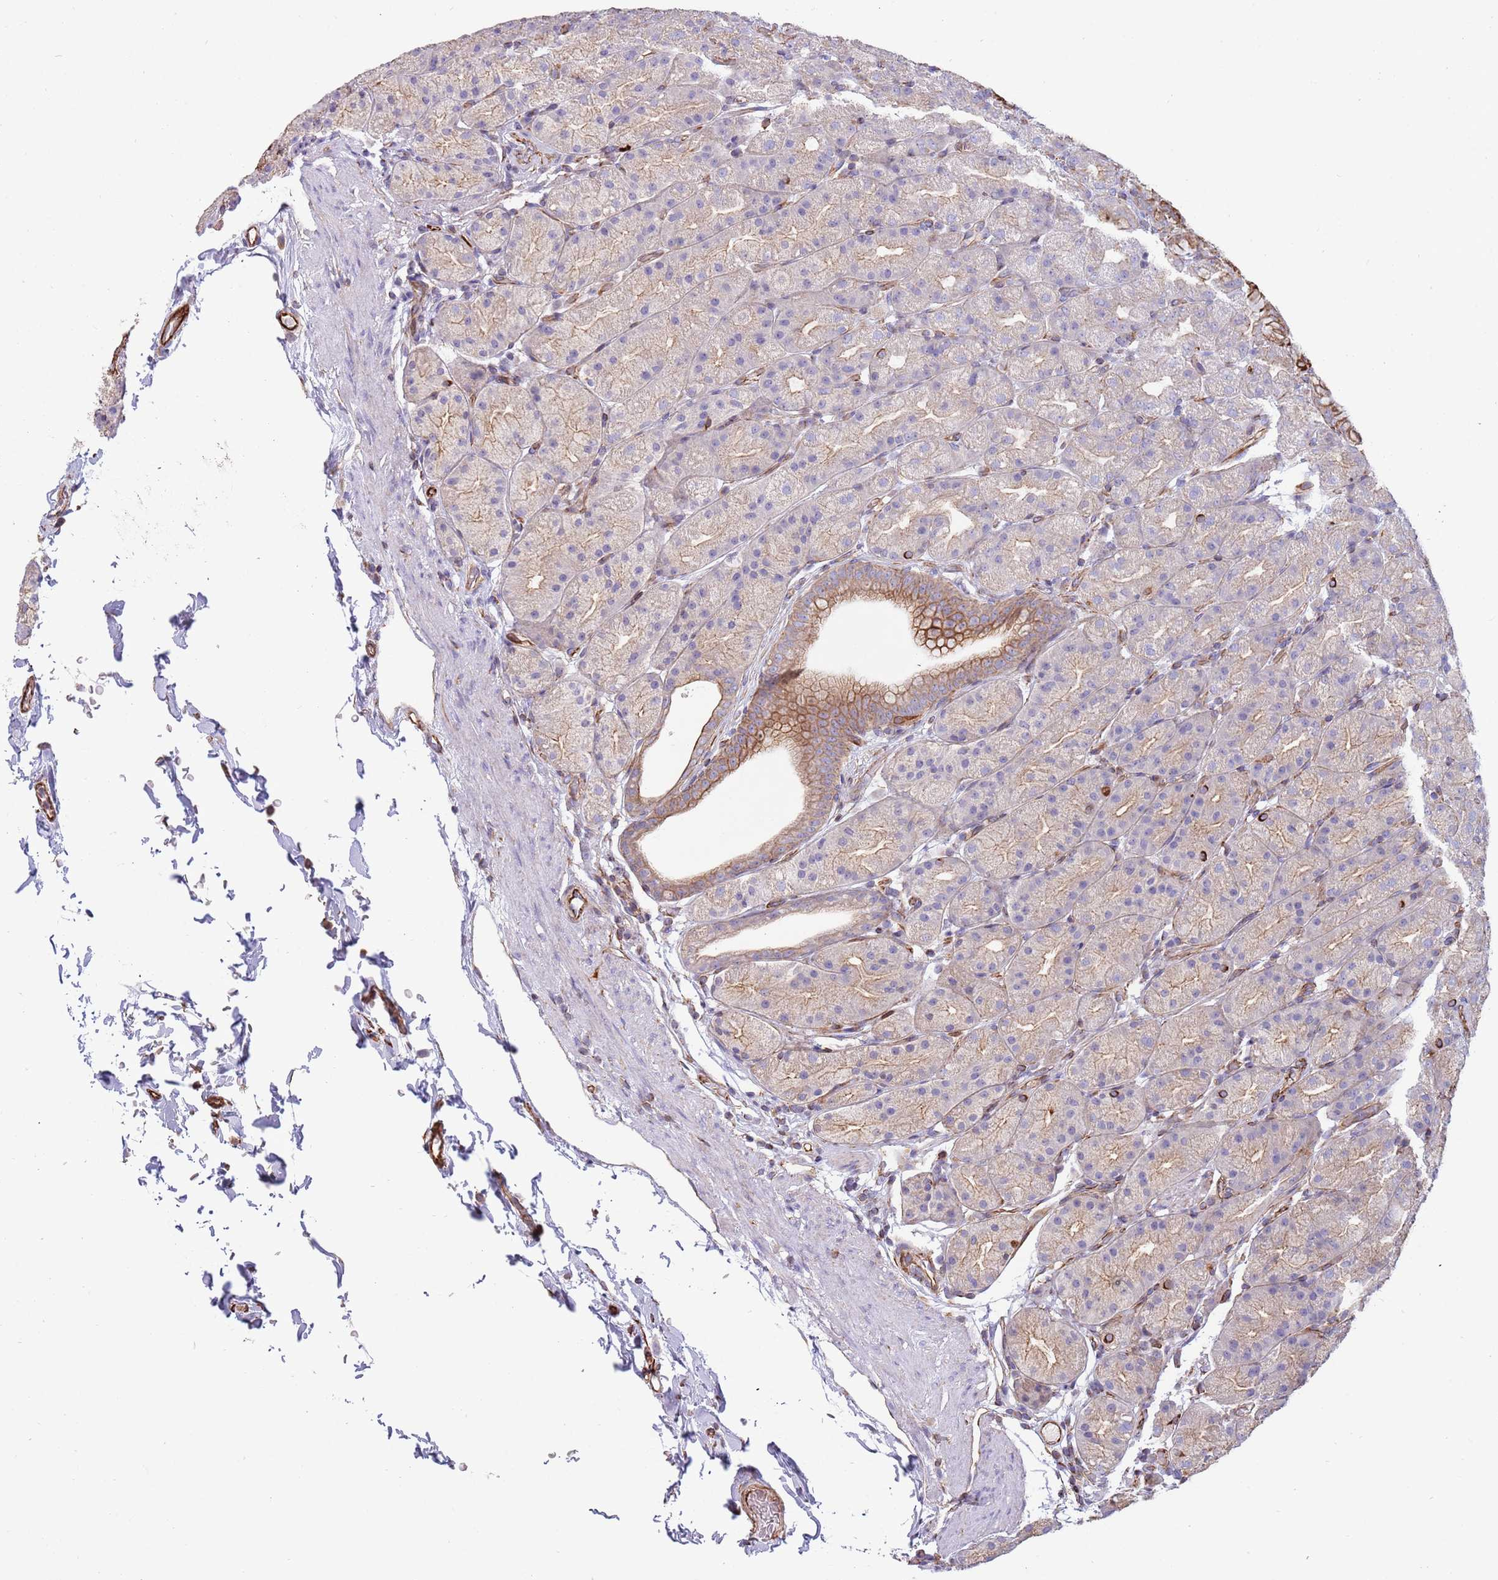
{"staining": {"intensity": "strong", "quantity": "25%-75%", "location": "cytoplasmic/membranous"}, "tissue": "stomach", "cell_type": "Glandular cells", "image_type": "normal", "snomed": [{"axis": "morphology", "description": "Normal tissue, NOS"}, {"axis": "topography", "description": "Stomach, upper"}, {"axis": "topography", "description": "Stomach"}], "caption": "Normal stomach was stained to show a protein in brown. There is high levels of strong cytoplasmic/membranous staining in about 25%-75% of glandular cells.", "gene": "MOGAT1", "patient": {"sex": "male", "age": 68}}